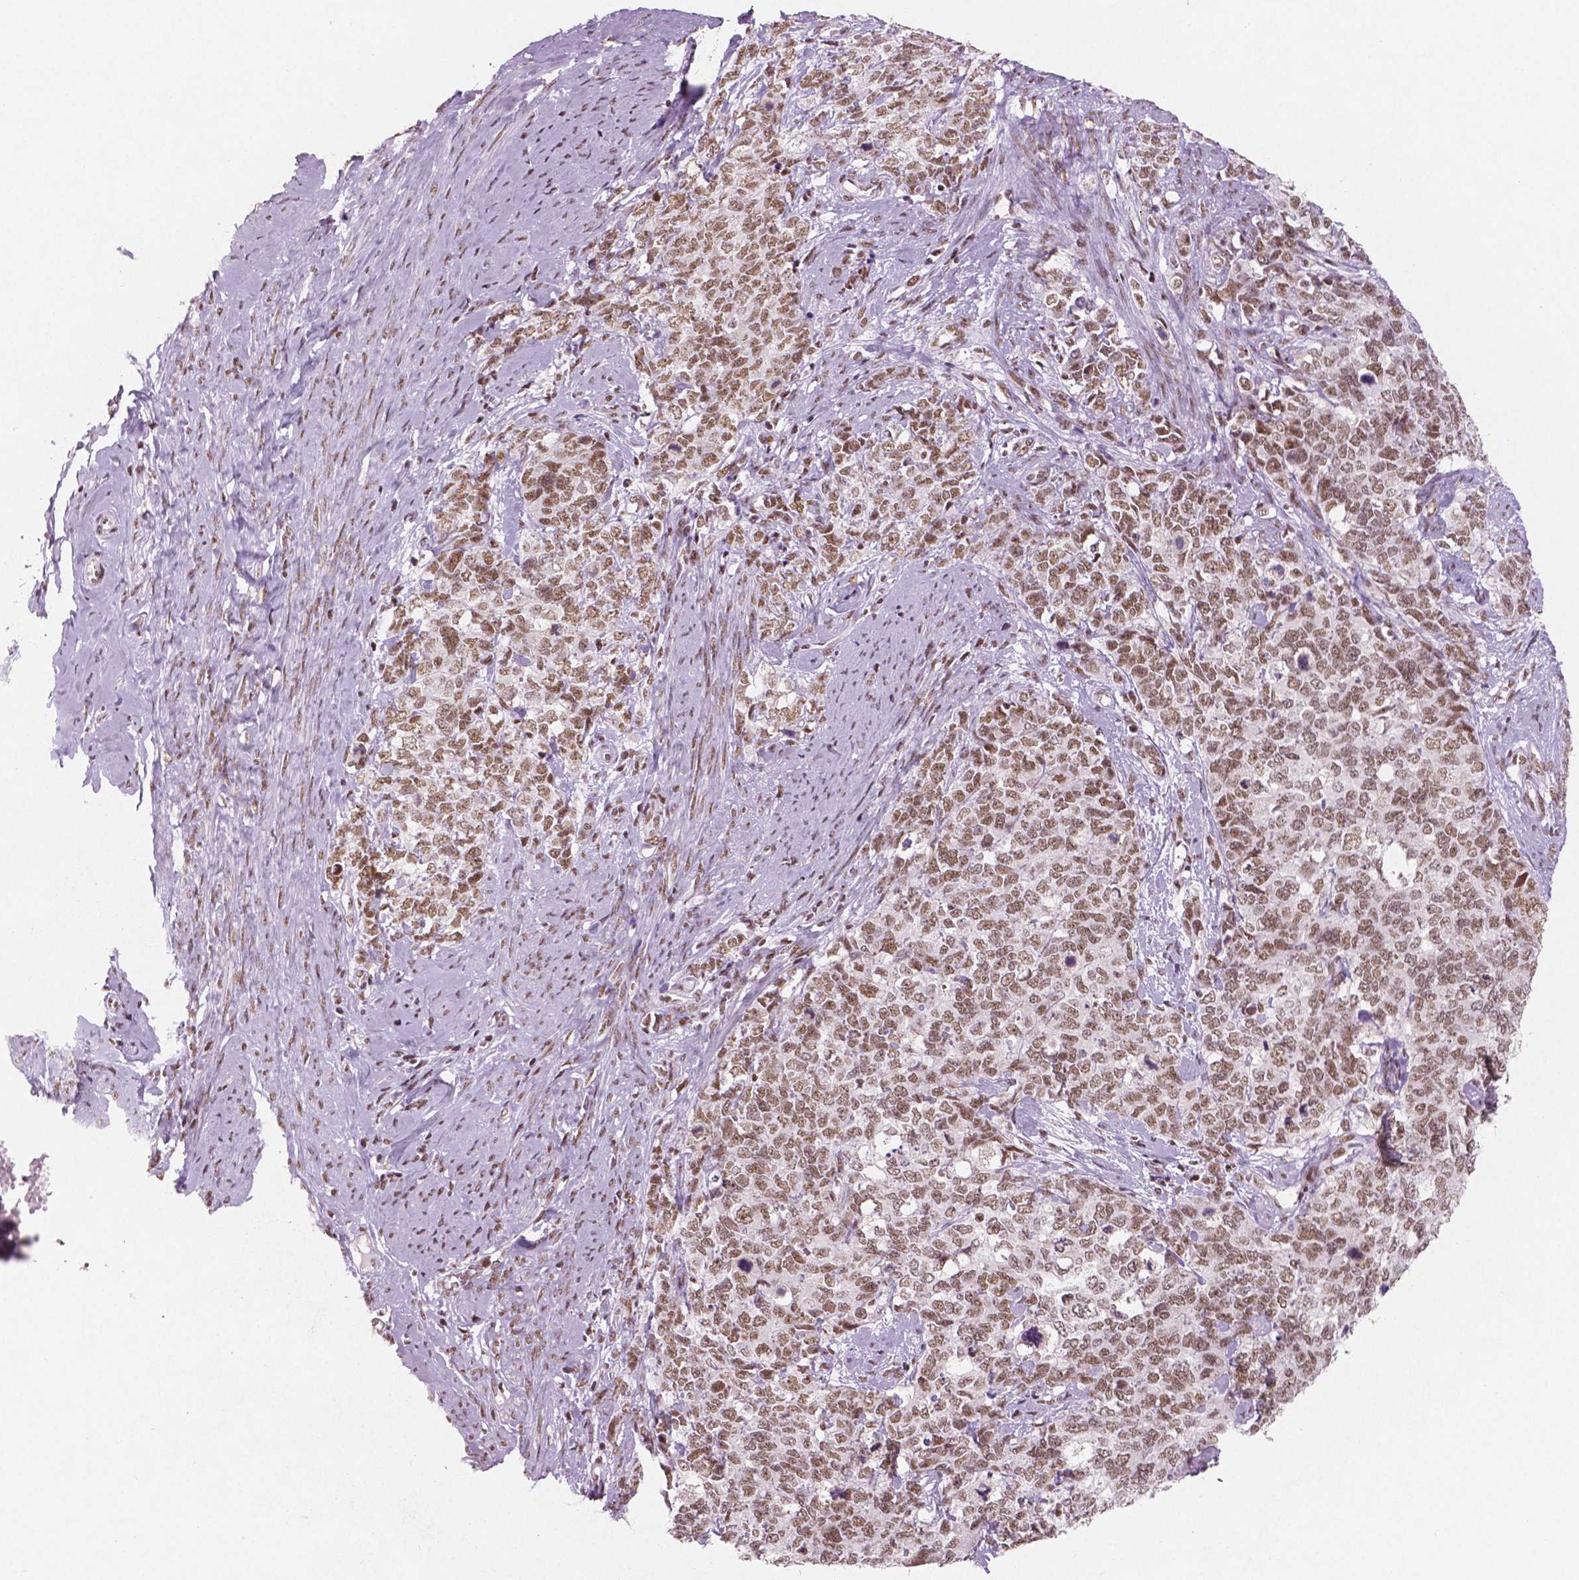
{"staining": {"intensity": "moderate", "quantity": ">75%", "location": "nuclear"}, "tissue": "cervical cancer", "cell_type": "Tumor cells", "image_type": "cancer", "snomed": [{"axis": "morphology", "description": "Squamous cell carcinoma, NOS"}, {"axis": "topography", "description": "Cervix"}], "caption": "A brown stain shows moderate nuclear expression of a protein in human squamous cell carcinoma (cervical) tumor cells.", "gene": "BRD4", "patient": {"sex": "female", "age": 63}}